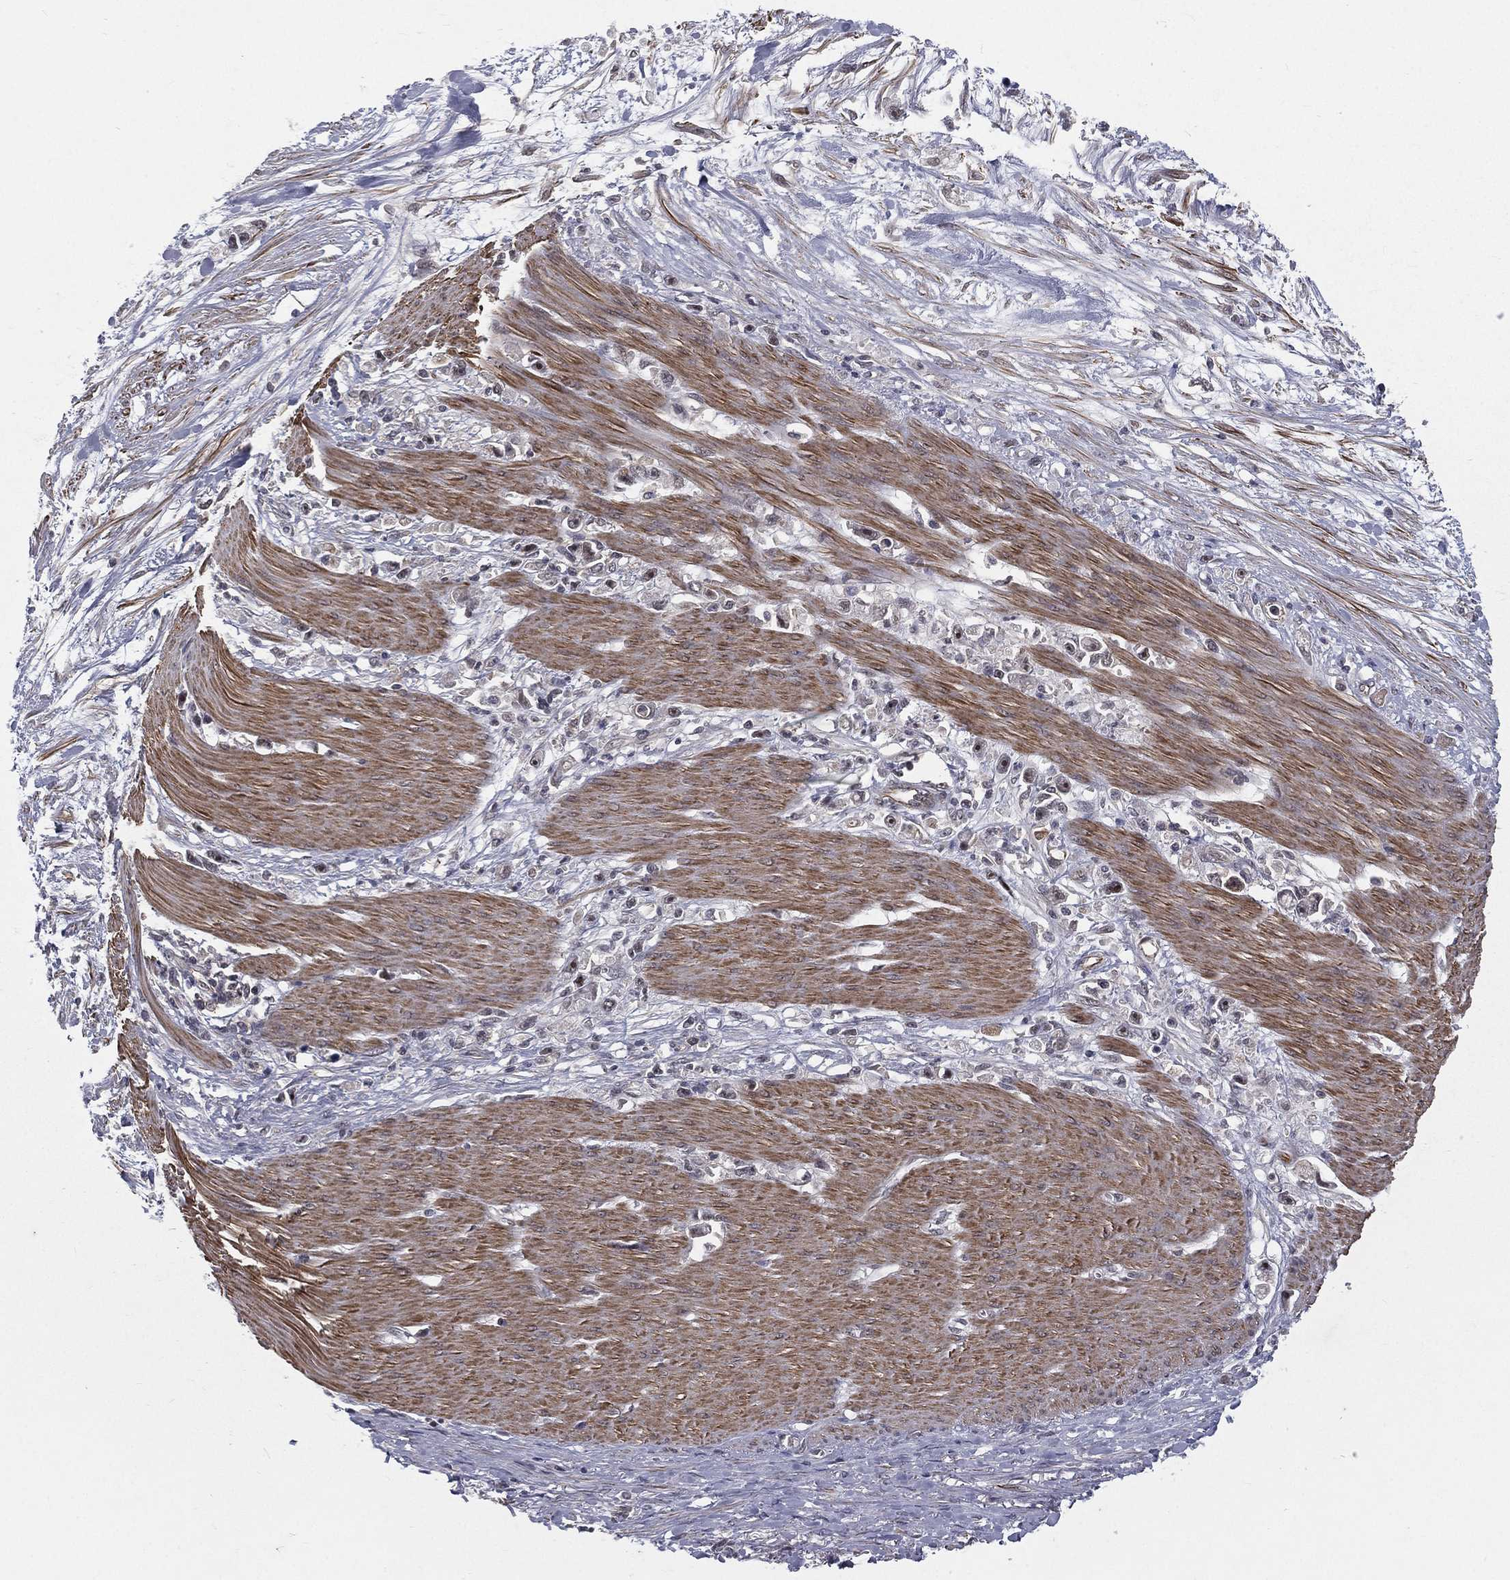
{"staining": {"intensity": "negative", "quantity": "none", "location": "none"}, "tissue": "stomach cancer", "cell_type": "Tumor cells", "image_type": "cancer", "snomed": [{"axis": "morphology", "description": "Adenocarcinoma, NOS"}, {"axis": "topography", "description": "Stomach"}], "caption": "This is a image of IHC staining of stomach cancer, which shows no positivity in tumor cells. (DAB immunohistochemistry (IHC) visualized using brightfield microscopy, high magnification).", "gene": "MORC2", "patient": {"sex": "female", "age": 59}}